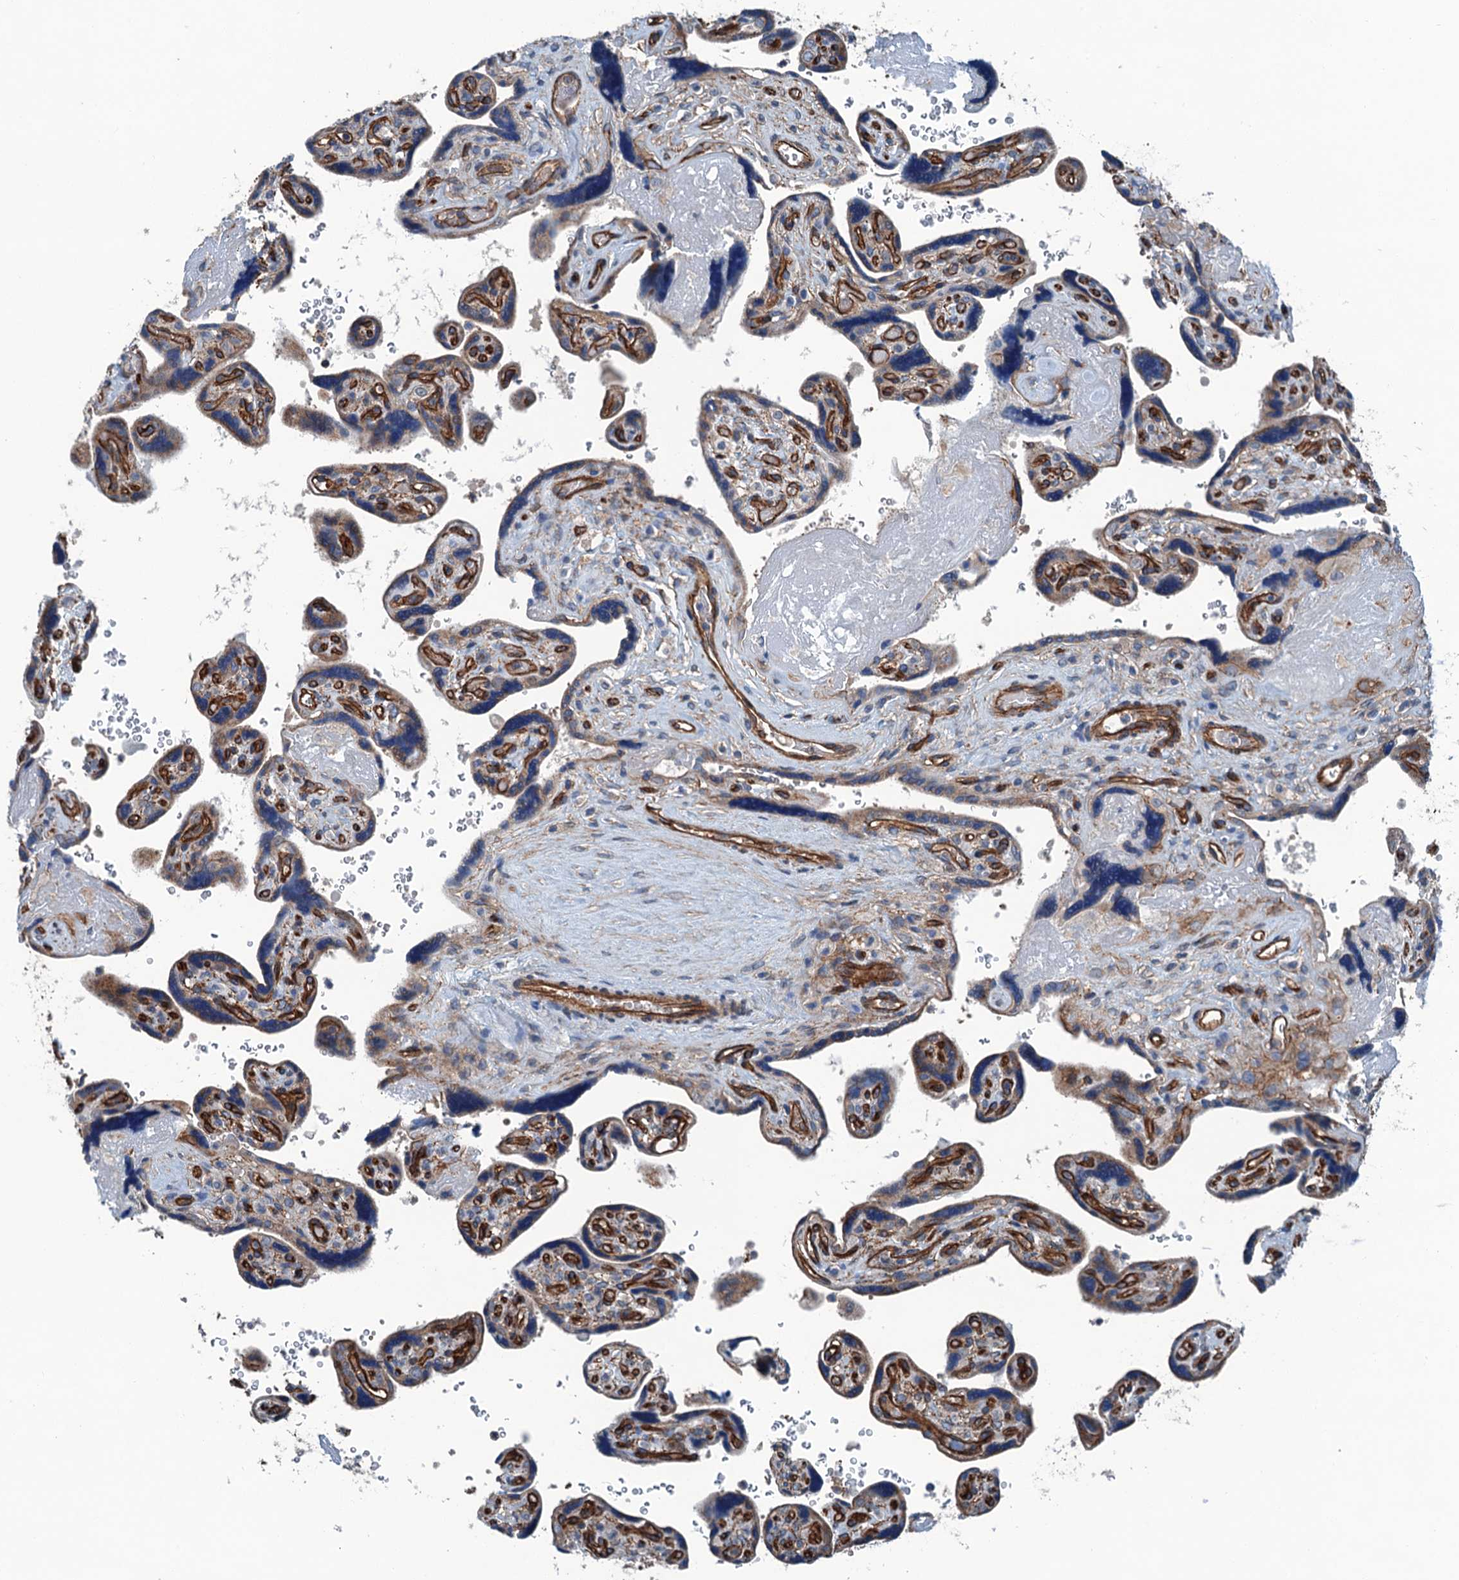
{"staining": {"intensity": "weak", "quantity": "<25%", "location": "cytoplasmic/membranous"}, "tissue": "placenta", "cell_type": "Trophoblastic cells", "image_type": "normal", "snomed": [{"axis": "morphology", "description": "Normal tissue, NOS"}, {"axis": "topography", "description": "Placenta"}], "caption": "This micrograph is of unremarkable placenta stained with immunohistochemistry to label a protein in brown with the nuclei are counter-stained blue. There is no expression in trophoblastic cells.", "gene": "NMRAL1", "patient": {"sex": "female", "age": 39}}